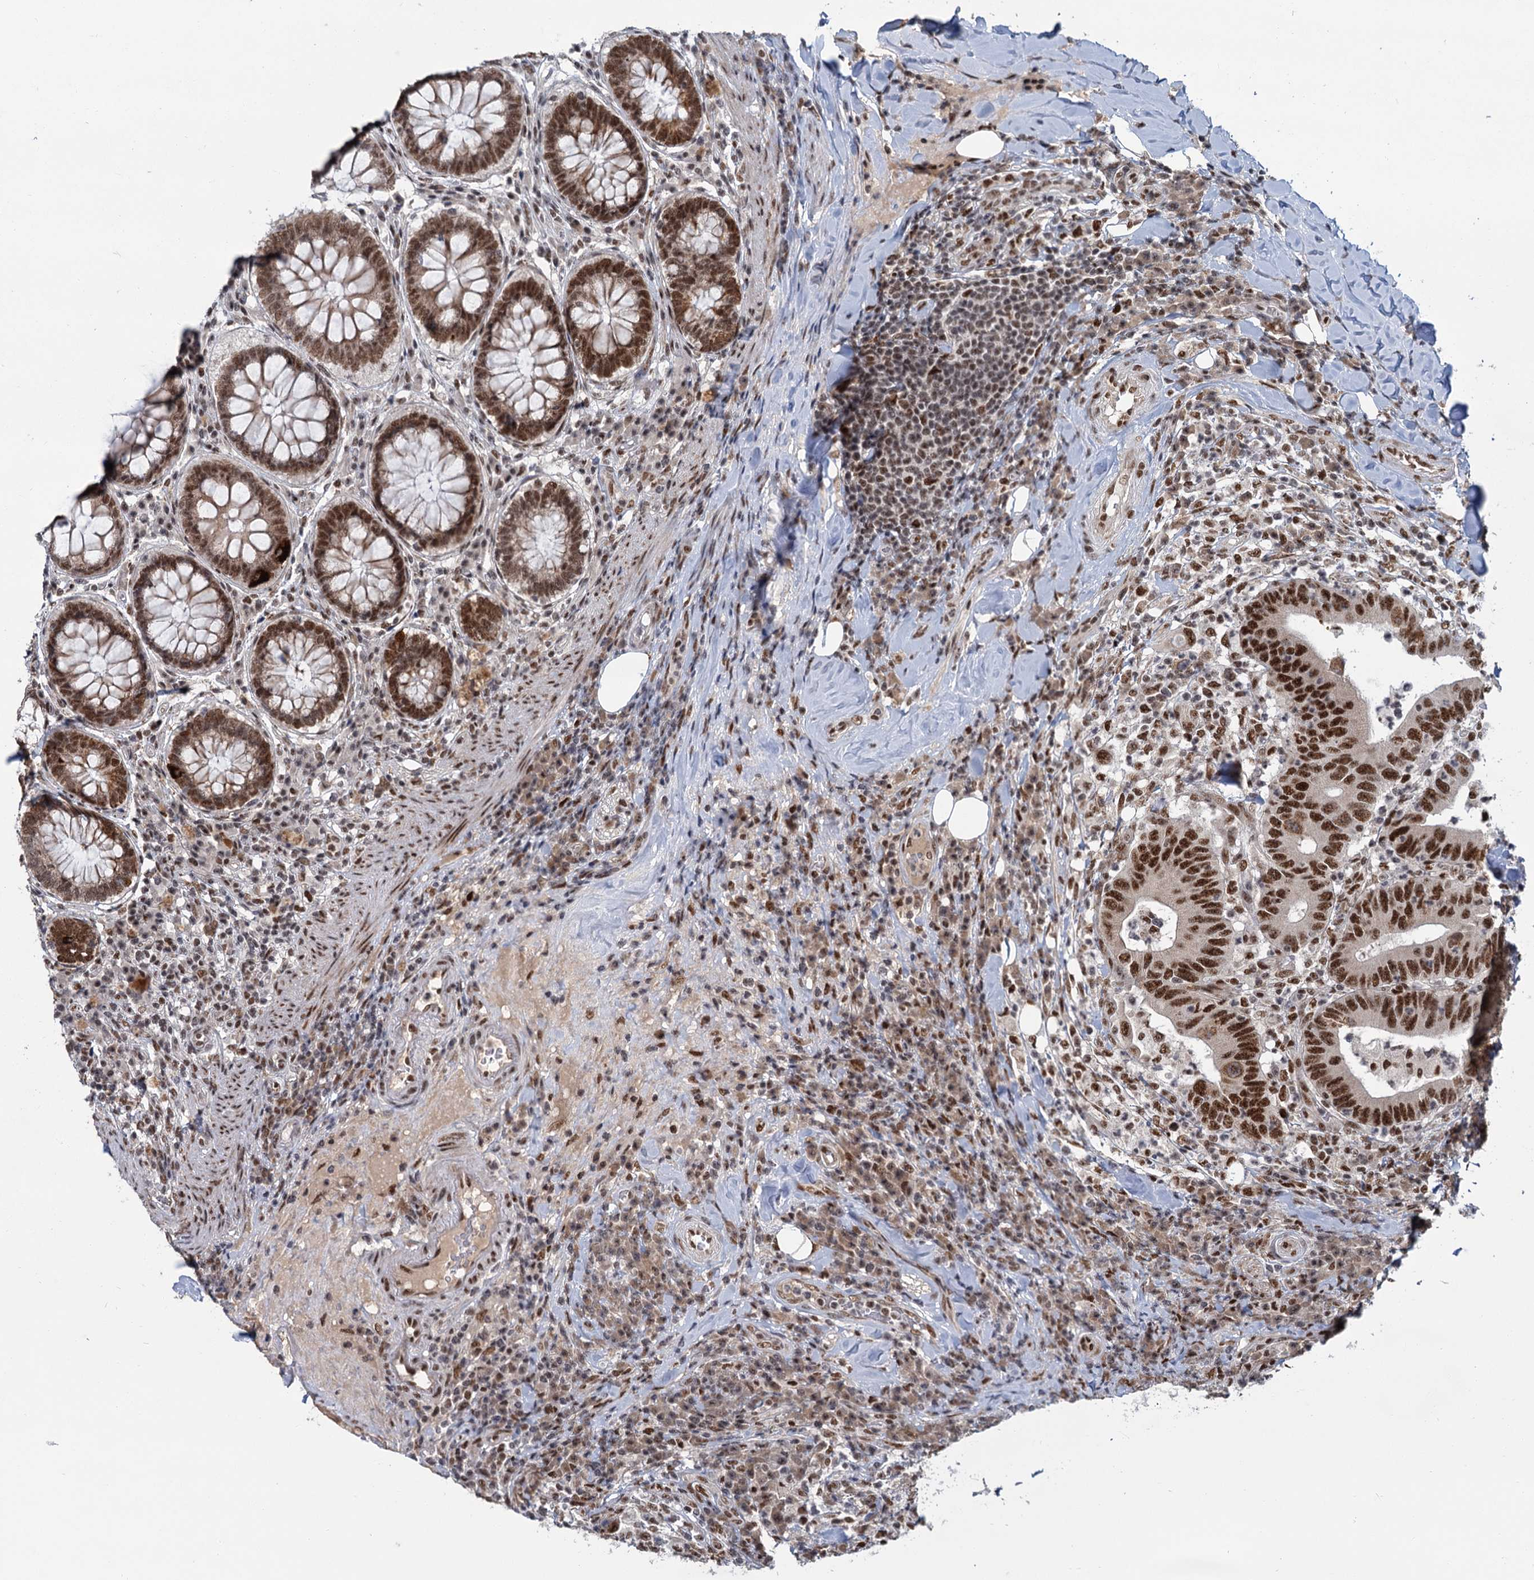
{"staining": {"intensity": "strong", "quantity": ">75%", "location": "nuclear"}, "tissue": "colorectal cancer", "cell_type": "Tumor cells", "image_type": "cancer", "snomed": [{"axis": "morphology", "description": "Adenocarcinoma, NOS"}, {"axis": "topography", "description": "Colon"}], "caption": "Colorectal cancer (adenocarcinoma) stained with immunohistochemistry (IHC) reveals strong nuclear positivity in approximately >75% of tumor cells.", "gene": "WBP4", "patient": {"sex": "female", "age": 66}}